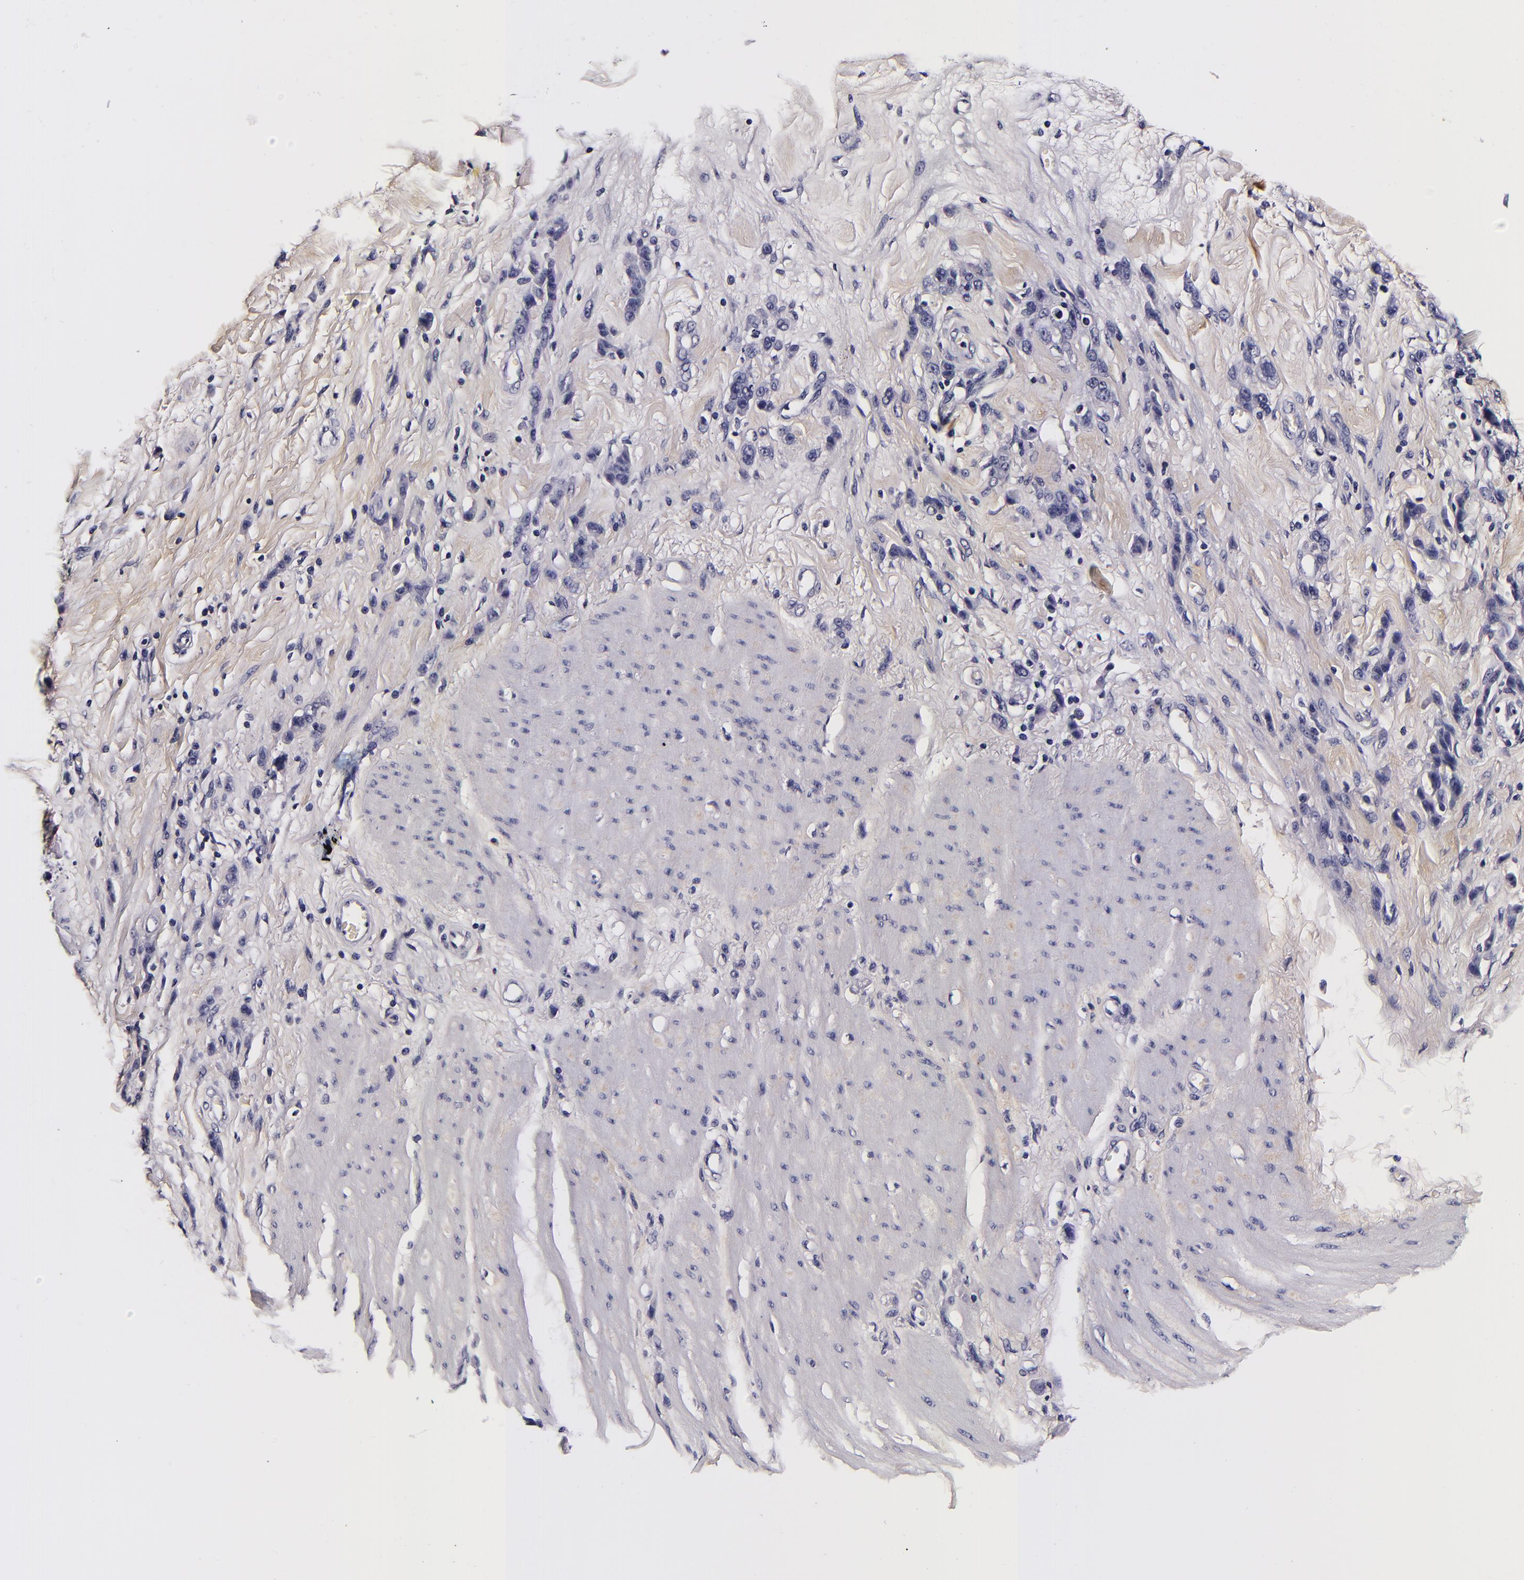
{"staining": {"intensity": "negative", "quantity": "none", "location": "none"}, "tissue": "stomach cancer", "cell_type": "Tumor cells", "image_type": "cancer", "snomed": [{"axis": "morphology", "description": "Normal tissue, NOS"}, {"axis": "morphology", "description": "Adenocarcinoma, NOS"}, {"axis": "topography", "description": "Stomach"}], "caption": "Immunohistochemistry of stomach cancer demonstrates no staining in tumor cells.", "gene": "FBN1", "patient": {"sex": "male", "age": 82}}